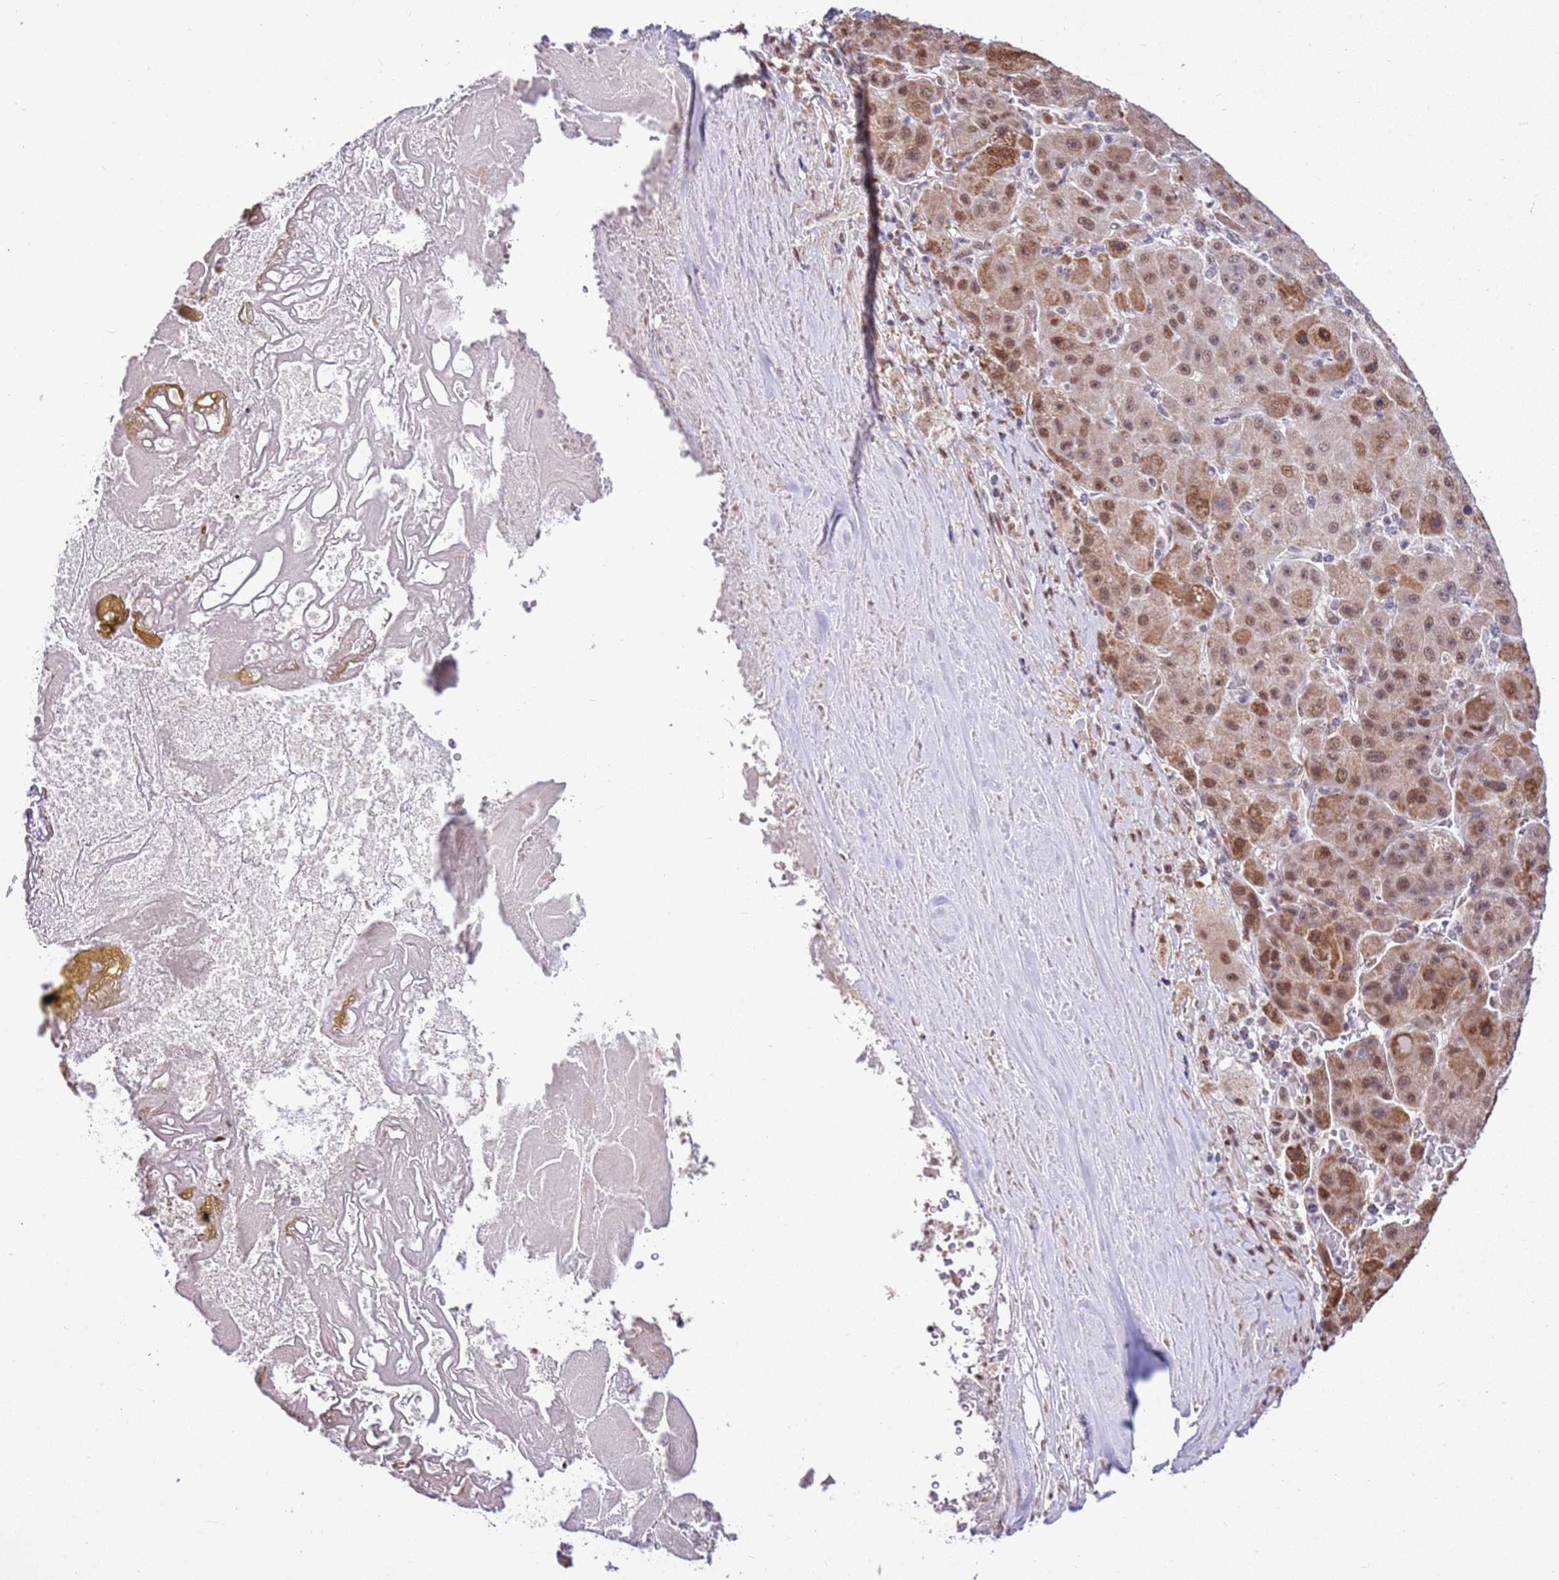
{"staining": {"intensity": "moderate", "quantity": ">75%", "location": "cytoplasmic/membranous,nuclear"}, "tissue": "liver cancer", "cell_type": "Tumor cells", "image_type": "cancer", "snomed": [{"axis": "morphology", "description": "Carcinoma, Hepatocellular, NOS"}, {"axis": "topography", "description": "Liver"}], "caption": "This micrograph demonstrates IHC staining of liver hepatocellular carcinoma, with medium moderate cytoplasmic/membranous and nuclear expression in approximately >75% of tumor cells.", "gene": "AKAP8L", "patient": {"sex": "male", "age": 76}}